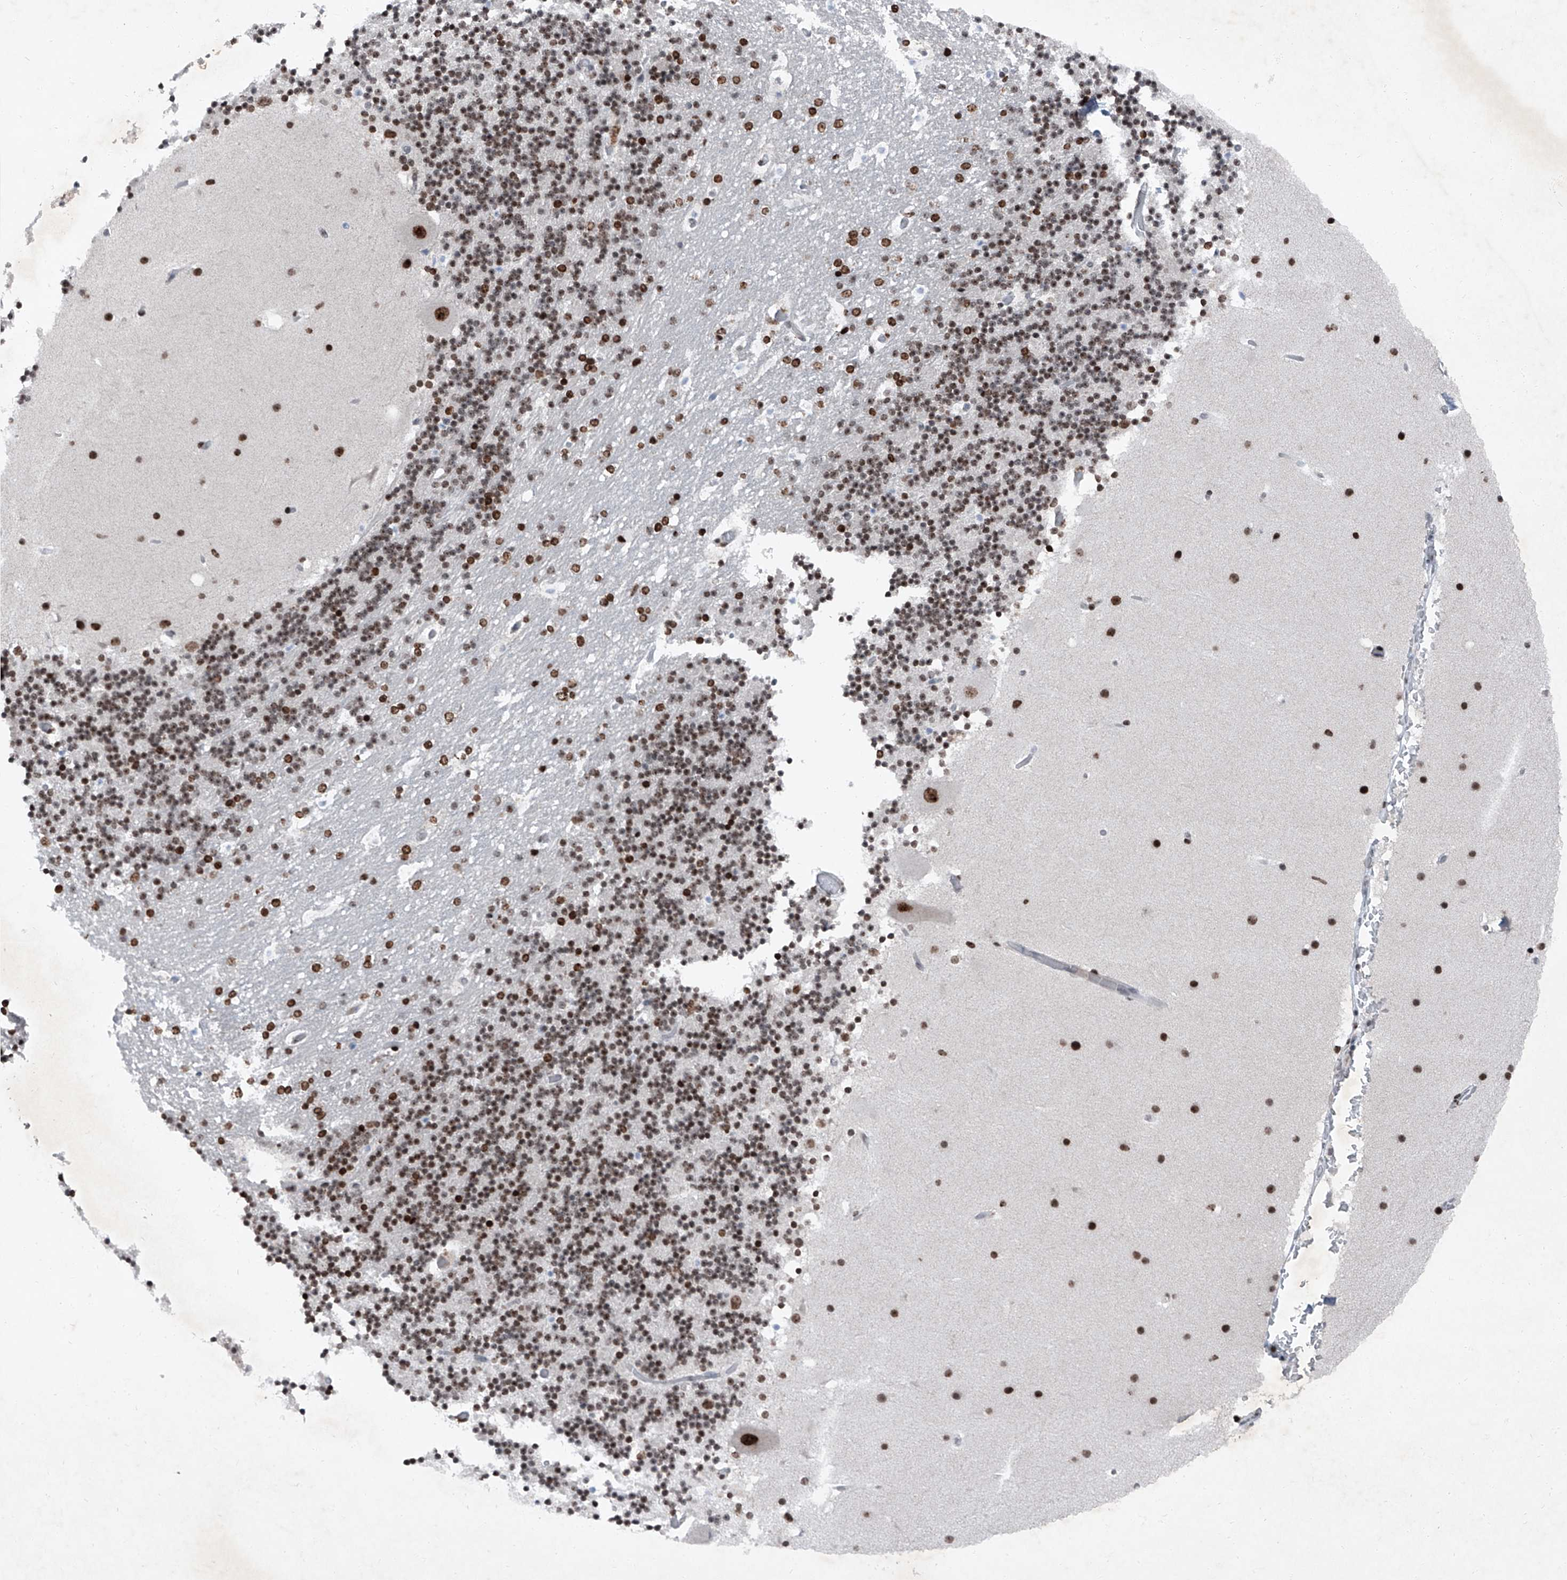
{"staining": {"intensity": "moderate", "quantity": "25%-75%", "location": "nuclear"}, "tissue": "cerebellum", "cell_type": "Cells in granular layer", "image_type": "normal", "snomed": [{"axis": "morphology", "description": "Normal tissue, NOS"}, {"axis": "topography", "description": "Cerebellum"}], "caption": "Cells in granular layer show moderate nuclear positivity in approximately 25%-75% of cells in normal cerebellum.", "gene": "BMI1", "patient": {"sex": "male", "age": 57}}